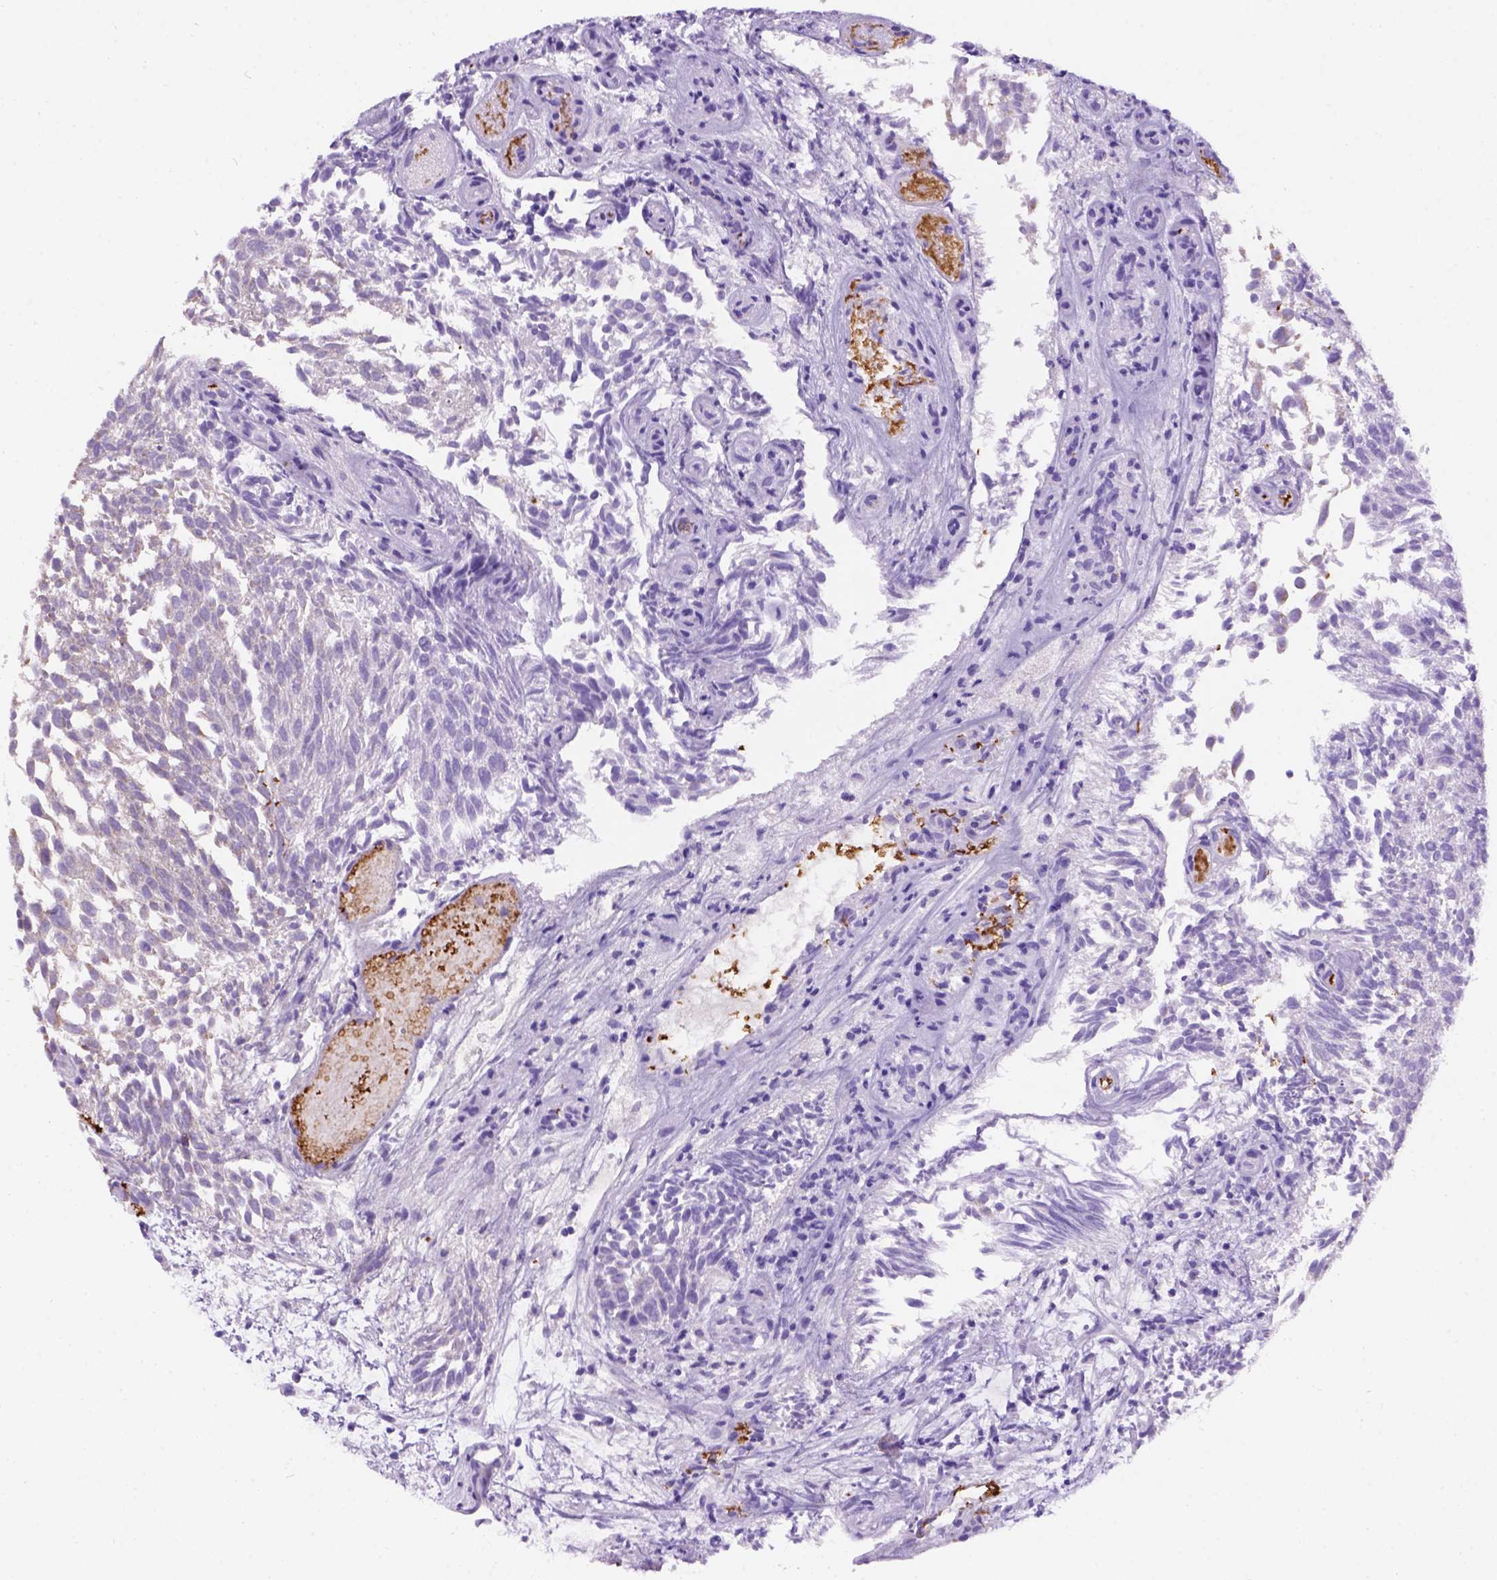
{"staining": {"intensity": "negative", "quantity": "none", "location": "none"}, "tissue": "urothelial cancer", "cell_type": "Tumor cells", "image_type": "cancer", "snomed": [{"axis": "morphology", "description": "Urothelial carcinoma, Low grade"}, {"axis": "topography", "description": "Urinary bladder"}], "caption": "Histopathology image shows no protein expression in tumor cells of low-grade urothelial carcinoma tissue.", "gene": "L2HGDH", "patient": {"sex": "male", "age": 70}}